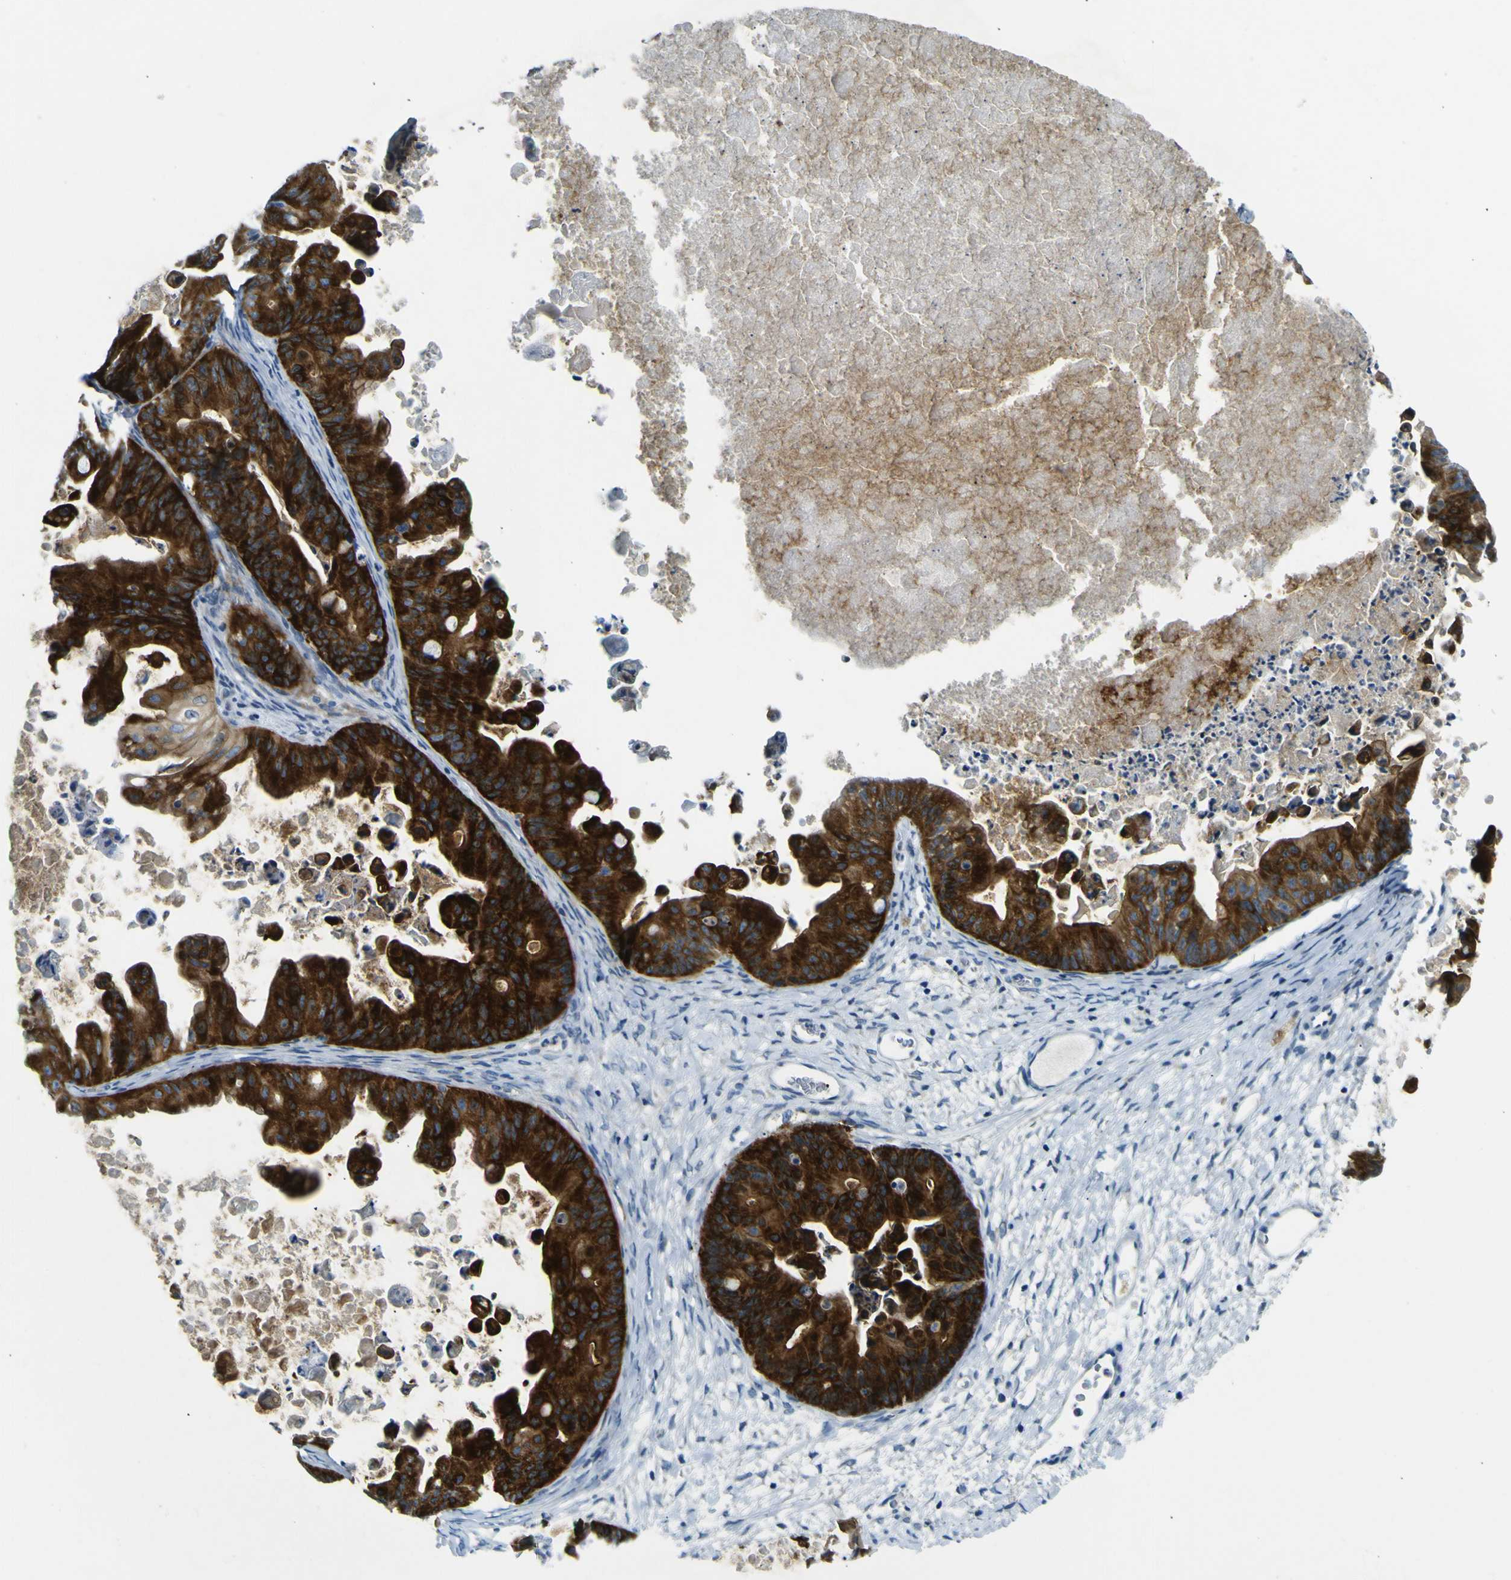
{"staining": {"intensity": "strong", "quantity": ">75%", "location": "cytoplasmic/membranous"}, "tissue": "ovarian cancer", "cell_type": "Tumor cells", "image_type": "cancer", "snomed": [{"axis": "morphology", "description": "Cystadenocarcinoma, mucinous, NOS"}, {"axis": "topography", "description": "Ovary"}], "caption": "Ovarian cancer stained with a brown dye shows strong cytoplasmic/membranous positive staining in about >75% of tumor cells.", "gene": "SORCS1", "patient": {"sex": "female", "age": 37}}